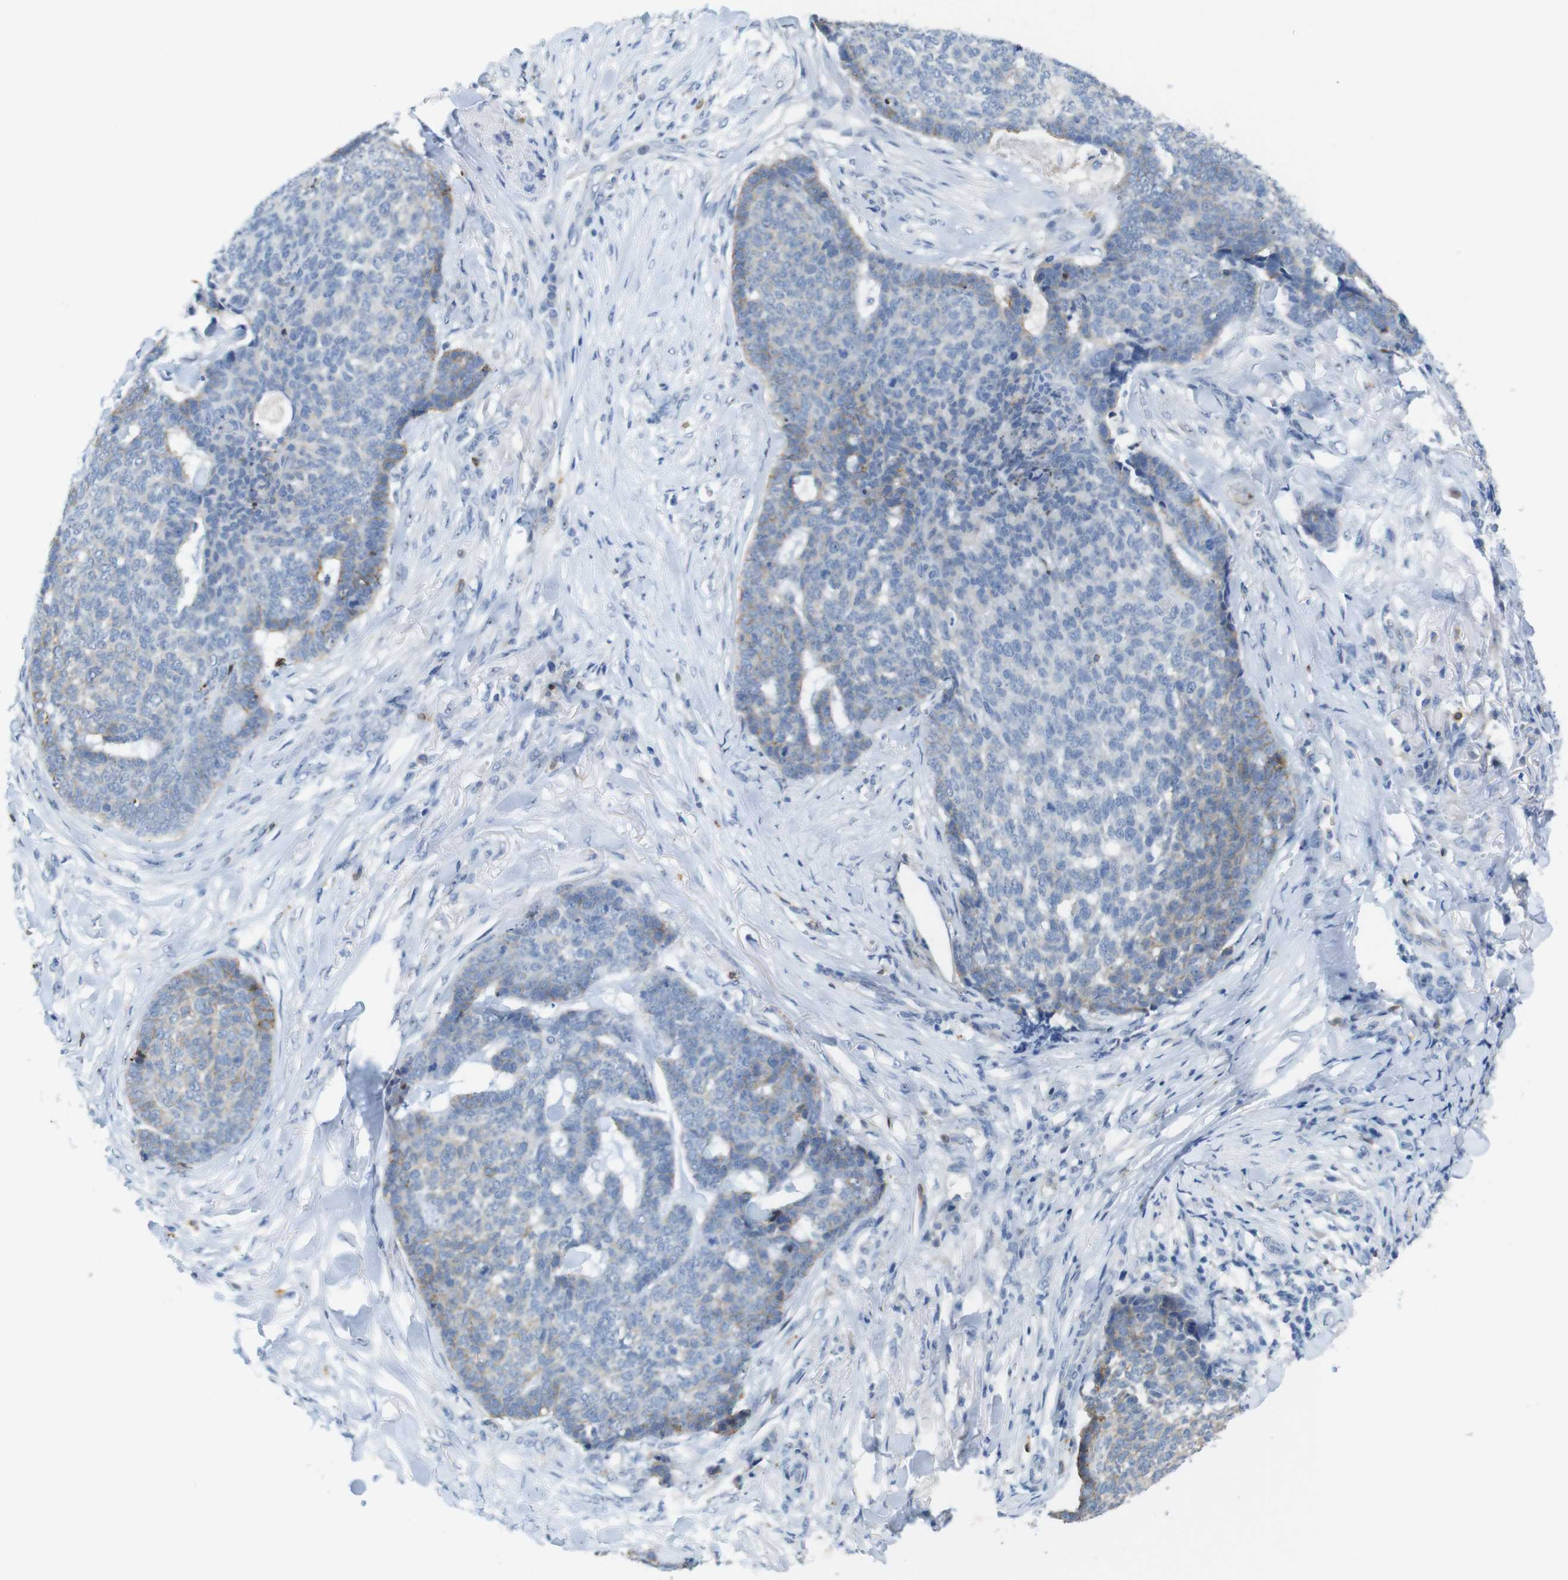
{"staining": {"intensity": "negative", "quantity": "none", "location": "none"}, "tissue": "skin cancer", "cell_type": "Tumor cells", "image_type": "cancer", "snomed": [{"axis": "morphology", "description": "Basal cell carcinoma"}, {"axis": "topography", "description": "Skin"}], "caption": "DAB (3,3'-diaminobenzidine) immunohistochemical staining of skin cancer (basal cell carcinoma) displays no significant staining in tumor cells. Brightfield microscopy of immunohistochemistry (IHC) stained with DAB (3,3'-diaminobenzidine) (brown) and hematoxylin (blue), captured at high magnification.", "gene": "TJP3", "patient": {"sex": "male", "age": 84}}